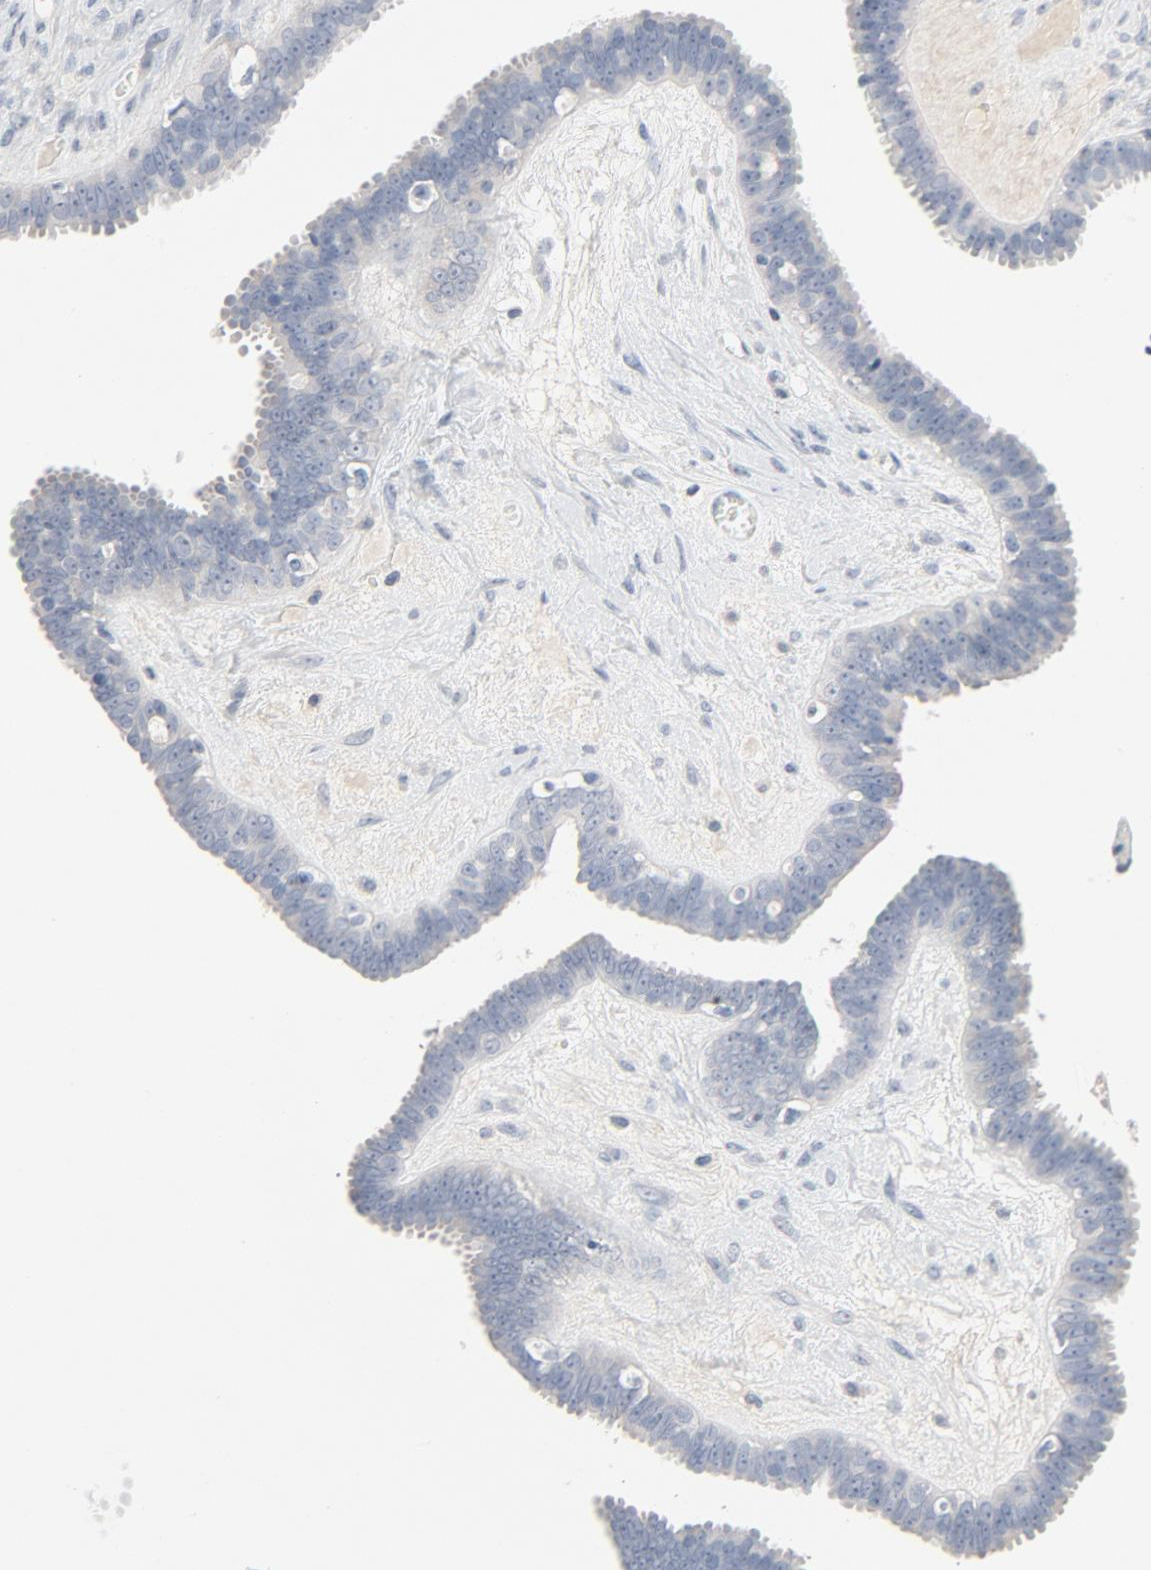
{"staining": {"intensity": "negative", "quantity": "none", "location": "none"}, "tissue": "ovarian cancer", "cell_type": "Tumor cells", "image_type": "cancer", "snomed": [{"axis": "morphology", "description": "Cystadenocarcinoma, serous, NOS"}, {"axis": "topography", "description": "Ovary"}], "caption": "Ovarian cancer (serous cystadenocarcinoma) stained for a protein using IHC demonstrates no expression tumor cells.", "gene": "ZCCHC13", "patient": {"sex": "female", "age": 71}}